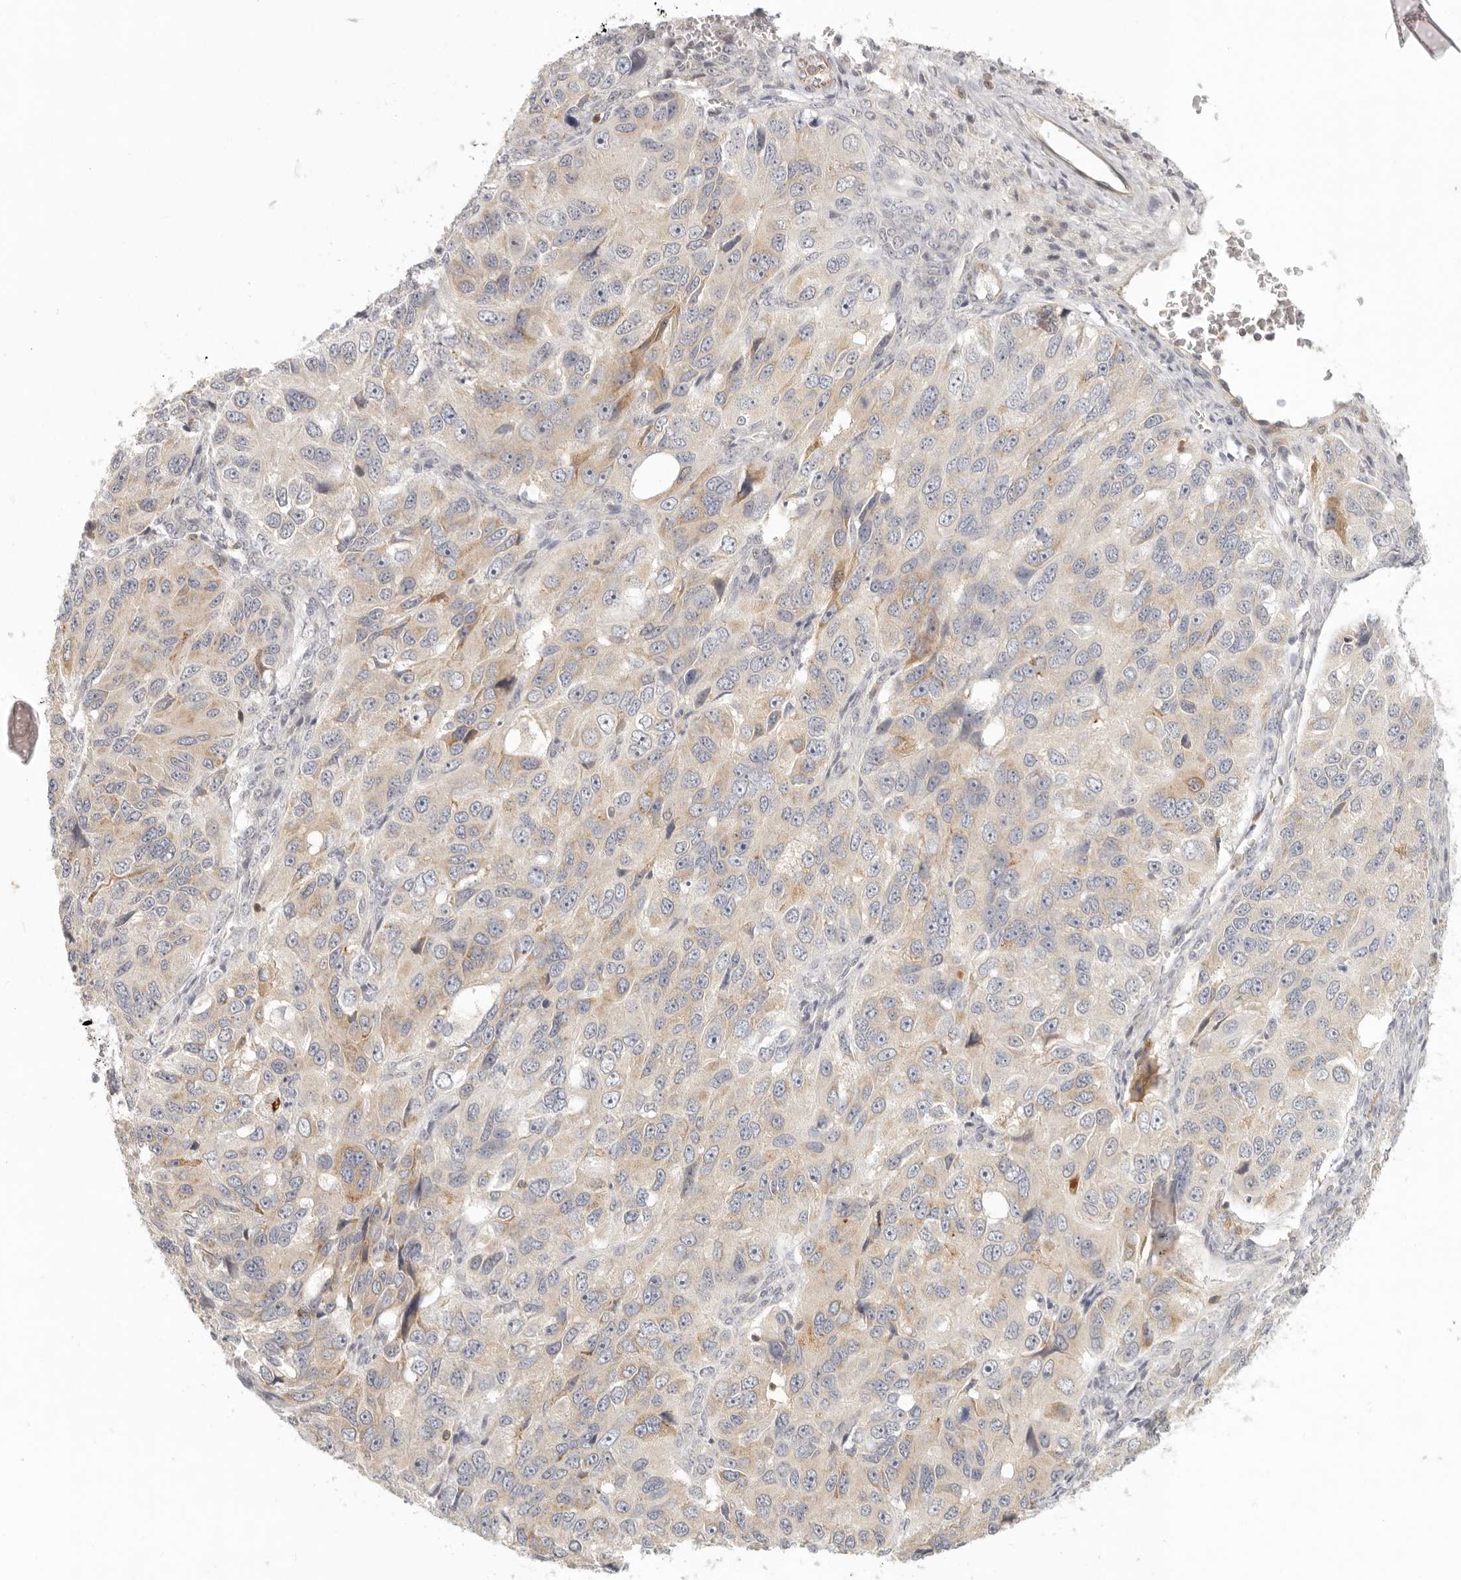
{"staining": {"intensity": "weak", "quantity": "25%-75%", "location": "cytoplasmic/membranous"}, "tissue": "ovarian cancer", "cell_type": "Tumor cells", "image_type": "cancer", "snomed": [{"axis": "morphology", "description": "Carcinoma, endometroid"}, {"axis": "topography", "description": "Ovary"}], "caption": "Brown immunohistochemical staining in human ovarian endometroid carcinoma shows weak cytoplasmic/membranous staining in about 25%-75% of tumor cells.", "gene": "AHDC1", "patient": {"sex": "female", "age": 51}}